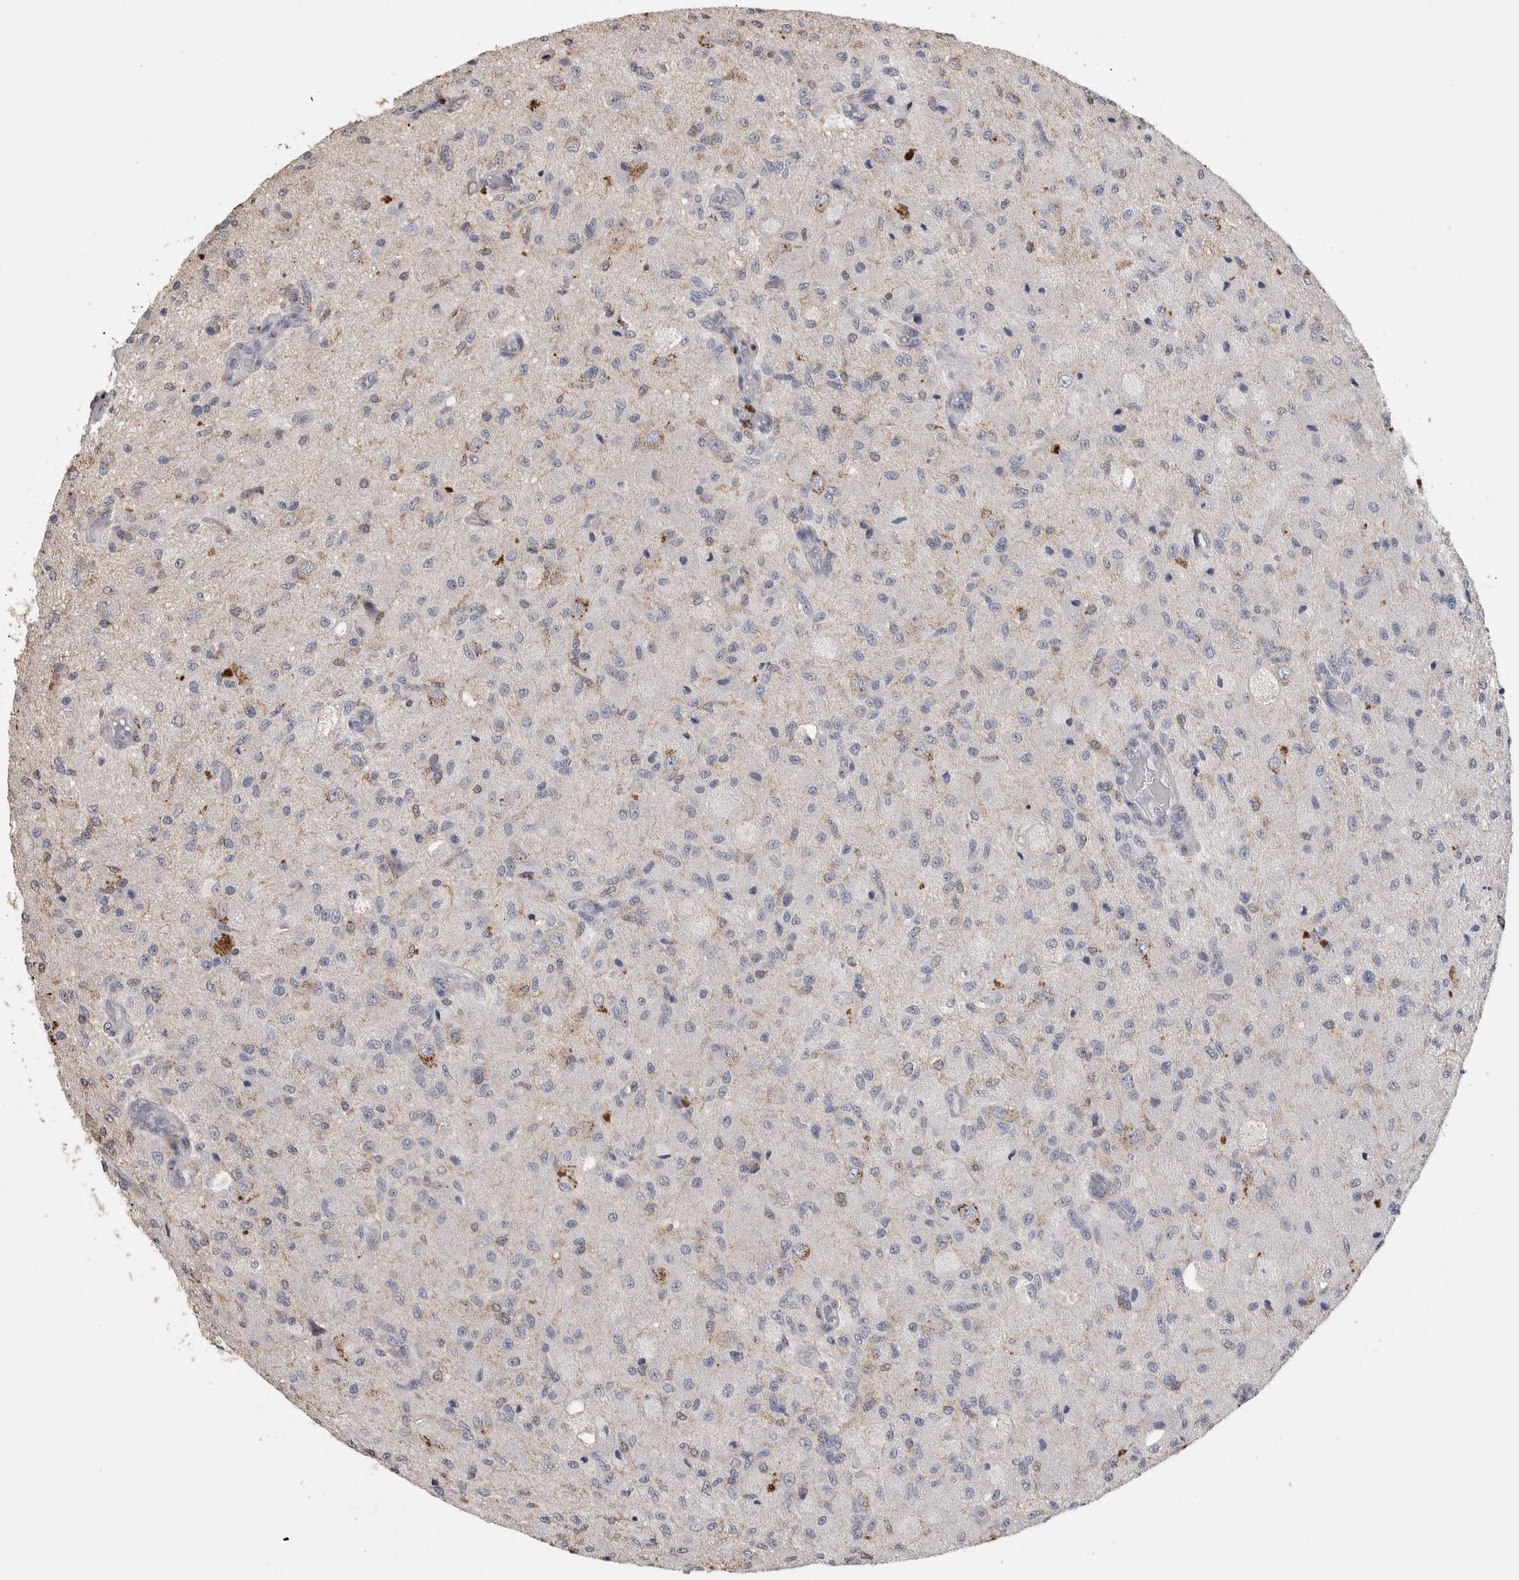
{"staining": {"intensity": "negative", "quantity": "none", "location": "none"}, "tissue": "glioma", "cell_type": "Tumor cells", "image_type": "cancer", "snomed": [{"axis": "morphology", "description": "Normal tissue, NOS"}, {"axis": "morphology", "description": "Glioma, malignant, High grade"}, {"axis": "topography", "description": "Cerebral cortex"}], "caption": "Immunohistochemistry of human malignant glioma (high-grade) reveals no expression in tumor cells. (DAB immunohistochemistry visualized using brightfield microscopy, high magnification).", "gene": "CNTFR", "patient": {"sex": "male", "age": 77}}